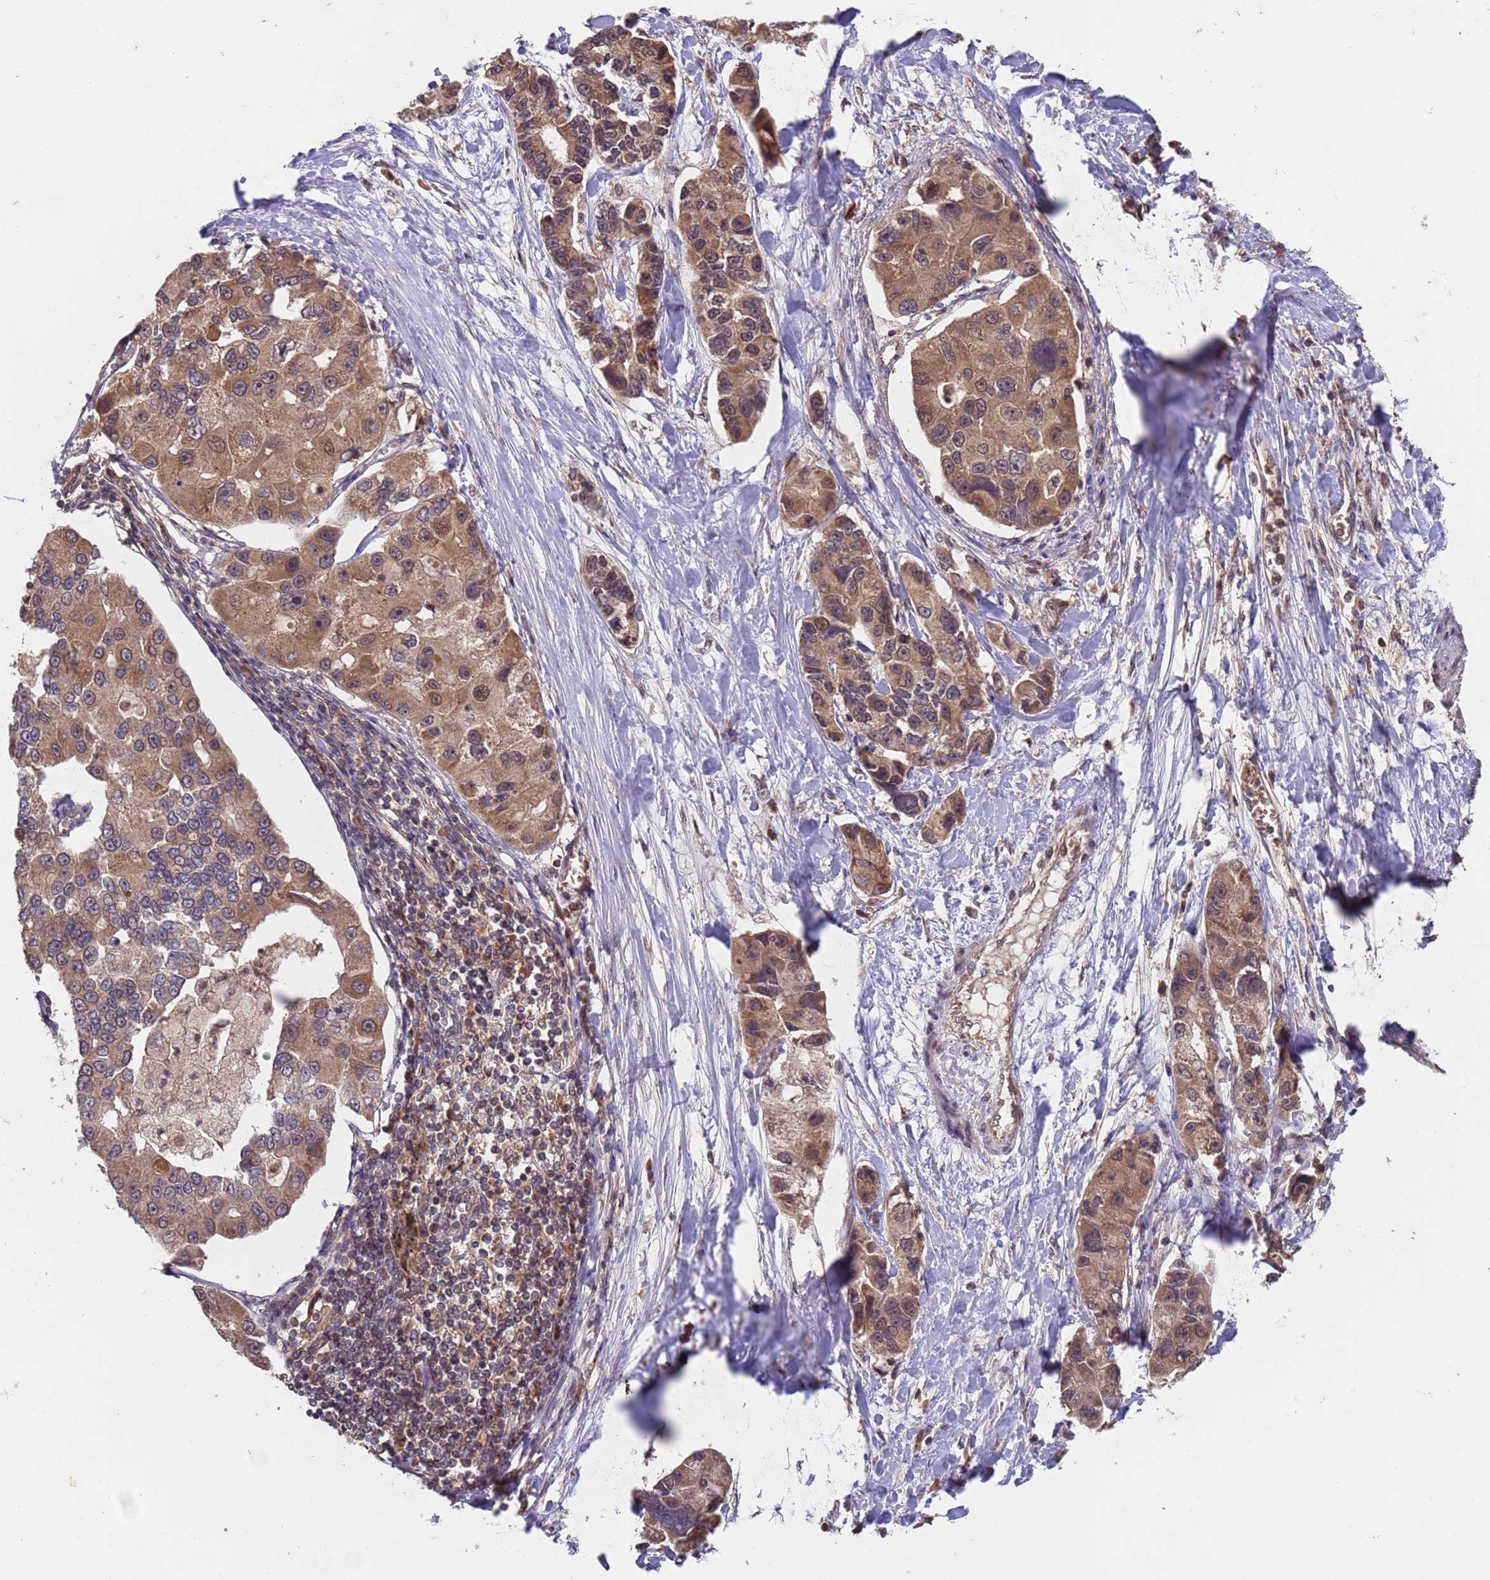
{"staining": {"intensity": "moderate", "quantity": ">75%", "location": "cytoplasmic/membranous,nuclear"}, "tissue": "lung cancer", "cell_type": "Tumor cells", "image_type": "cancer", "snomed": [{"axis": "morphology", "description": "Adenocarcinoma, NOS"}, {"axis": "topography", "description": "Lung"}], "caption": "Human lung cancer stained with a brown dye exhibits moderate cytoplasmic/membranous and nuclear positive positivity in approximately >75% of tumor cells.", "gene": "ERI1", "patient": {"sex": "female", "age": 54}}